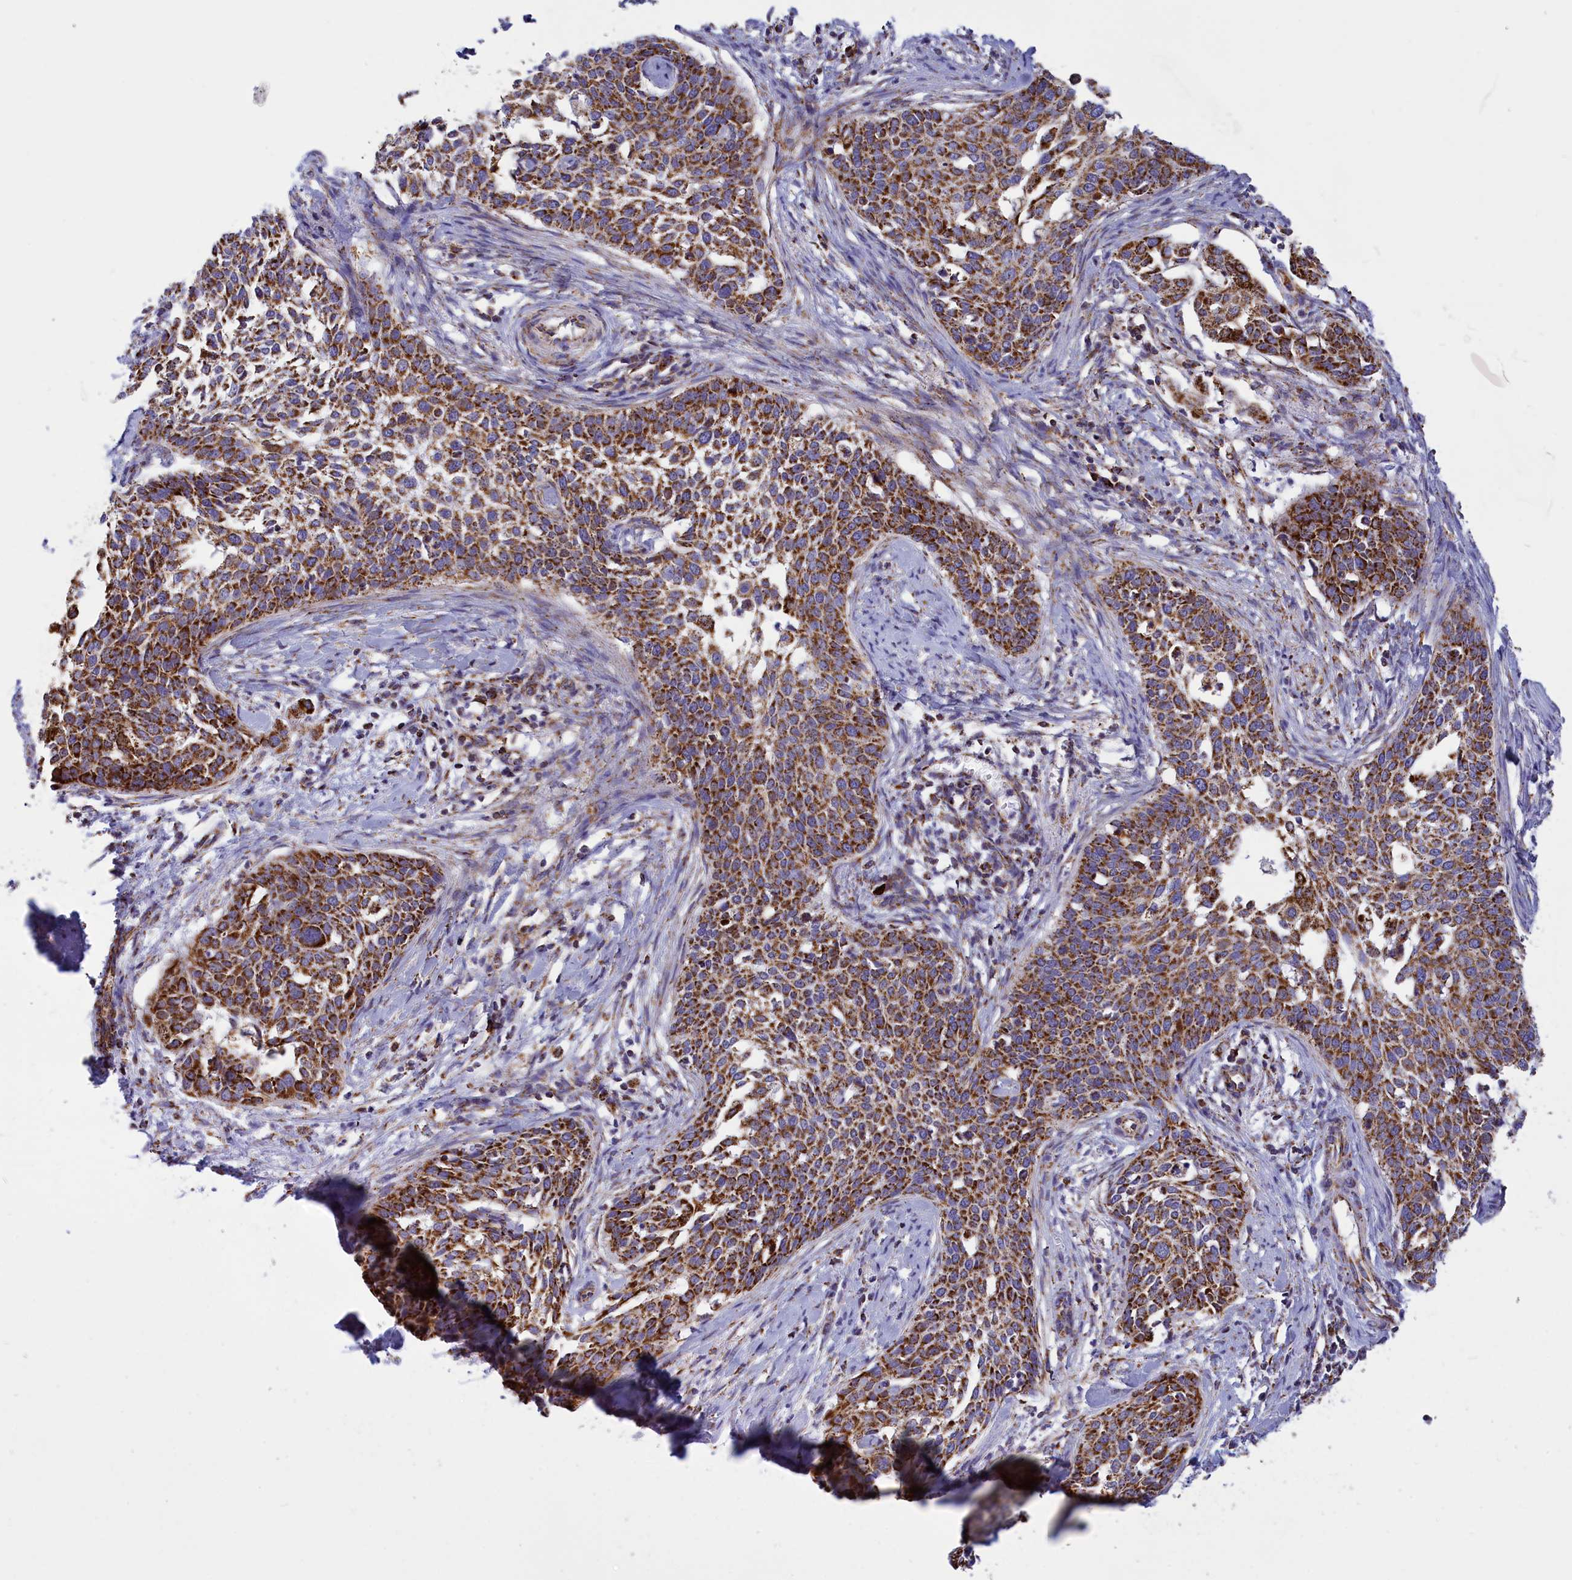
{"staining": {"intensity": "strong", "quantity": ">75%", "location": "cytoplasmic/membranous"}, "tissue": "cervical cancer", "cell_type": "Tumor cells", "image_type": "cancer", "snomed": [{"axis": "morphology", "description": "Squamous cell carcinoma, NOS"}, {"axis": "topography", "description": "Cervix"}], "caption": "Cervical cancer was stained to show a protein in brown. There is high levels of strong cytoplasmic/membranous positivity in about >75% of tumor cells.", "gene": "ISOC2", "patient": {"sex": "female", "age": 44}}